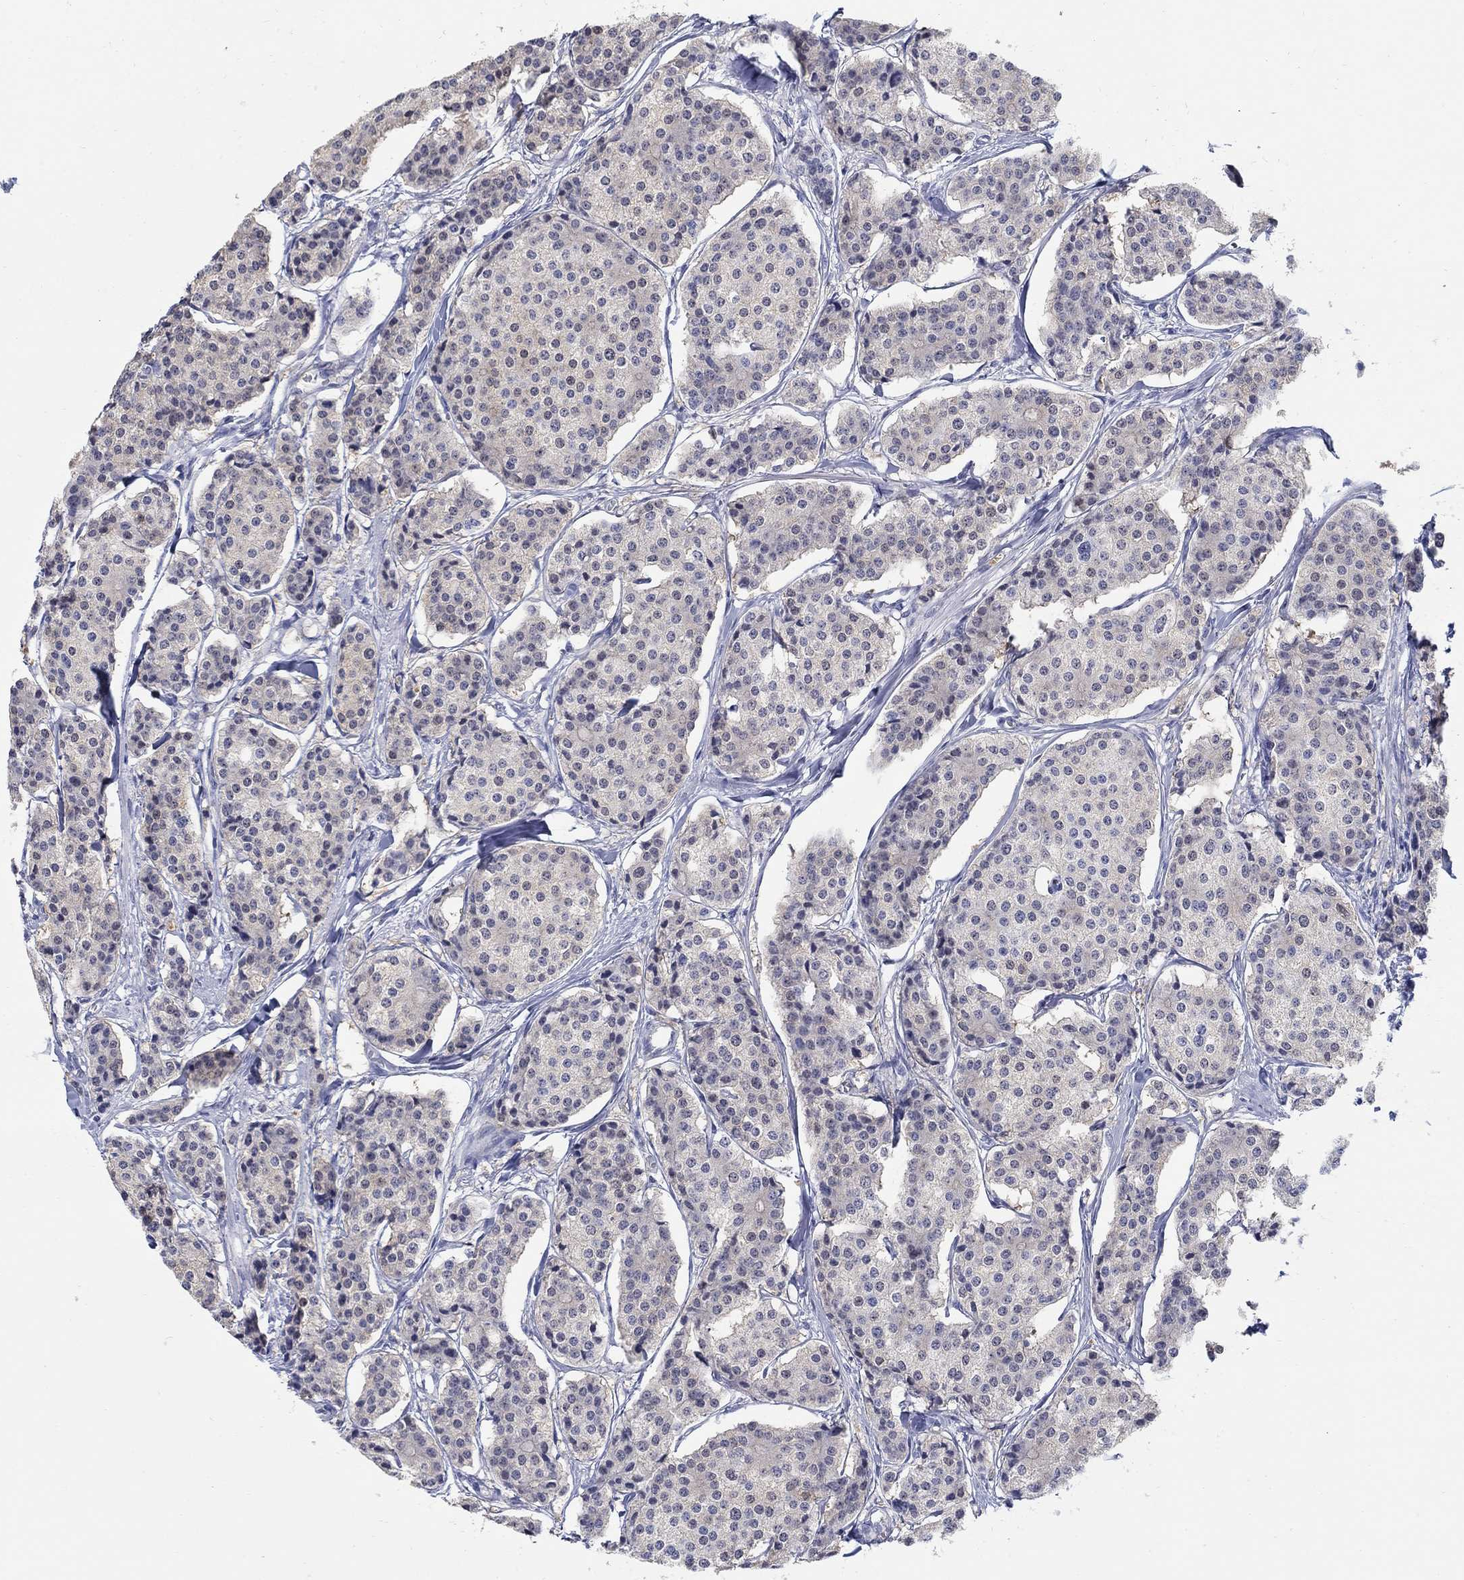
{"staining": {"intensity": "negative", "quantity": "none", "location": "none"}, "tissue": "carcinoid", "cell_type": "Tumor cells", "image_type": "cancer", "snomed": [{"axis": "morphology", "description": "Carcinoid, malignant, NOS"}, {"axis": "topography", "description": "Small intestine"}], "caption": "Immunohistochemistry (IHC) histopathology image of neoplastic tissue: human malignant carcinoid stained with DAB reveals no significant protein positivity in tumor cells.", "gene": "AKR1C2", "patient": {"sex": "female", "age": 65}}